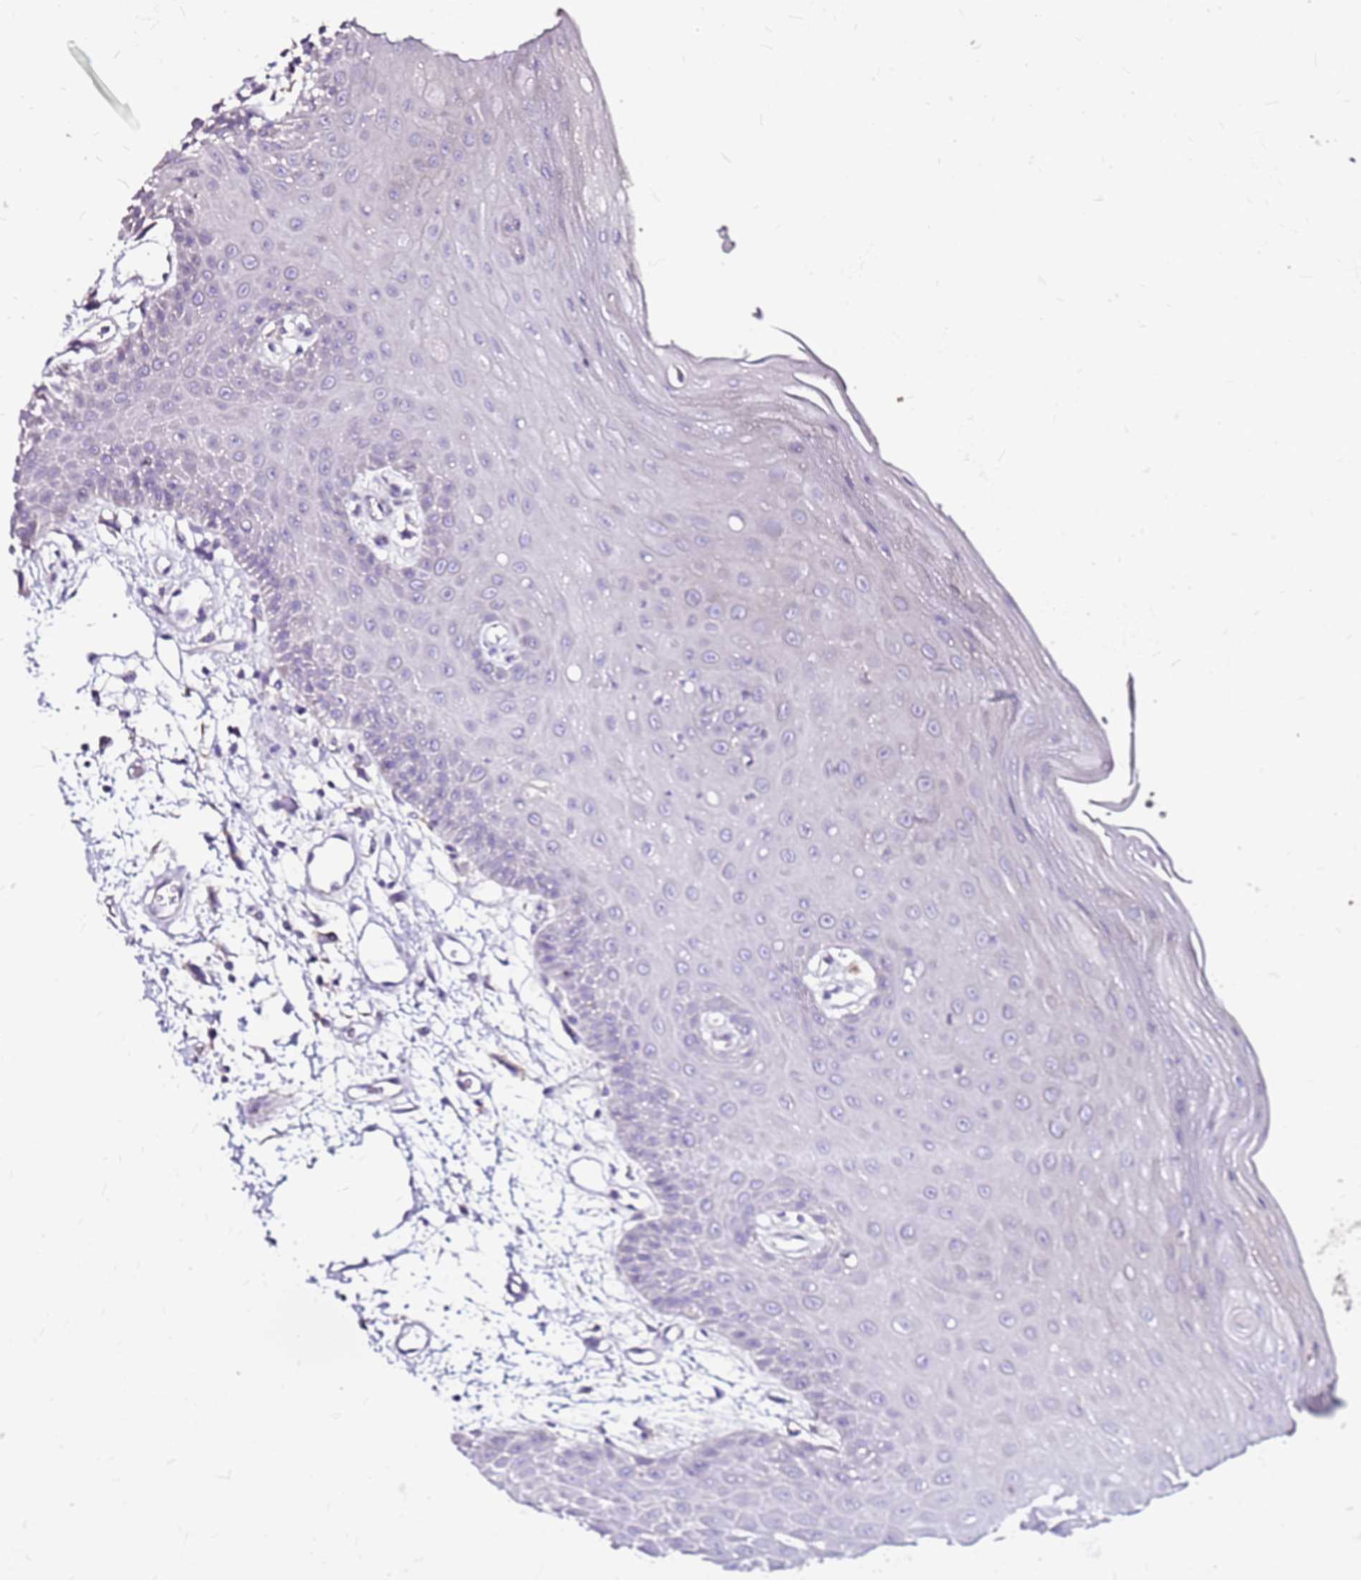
{"staining": {"intensity": "negative", "quantity": "none", "location": "none"}, "tissue": "oral mucosa", "cell_type": "Squamous epithelial cells", "image_type": "normal", "snomed": [{"axis": "morphology", "description": "Normal tissue, NOS"}, {"axis": "topography", "description": "Oral tissue"}, {"axis": "topography", "description": "Tounge, NOS"}], "caption": "A micrograph of oral mucosa stained for a protein shows no brown staining in squamous epithelial cells. Nuclei are stained in blue.", "gene": "DCDC2C", "patient": {"sex": "female", "age": 59}}